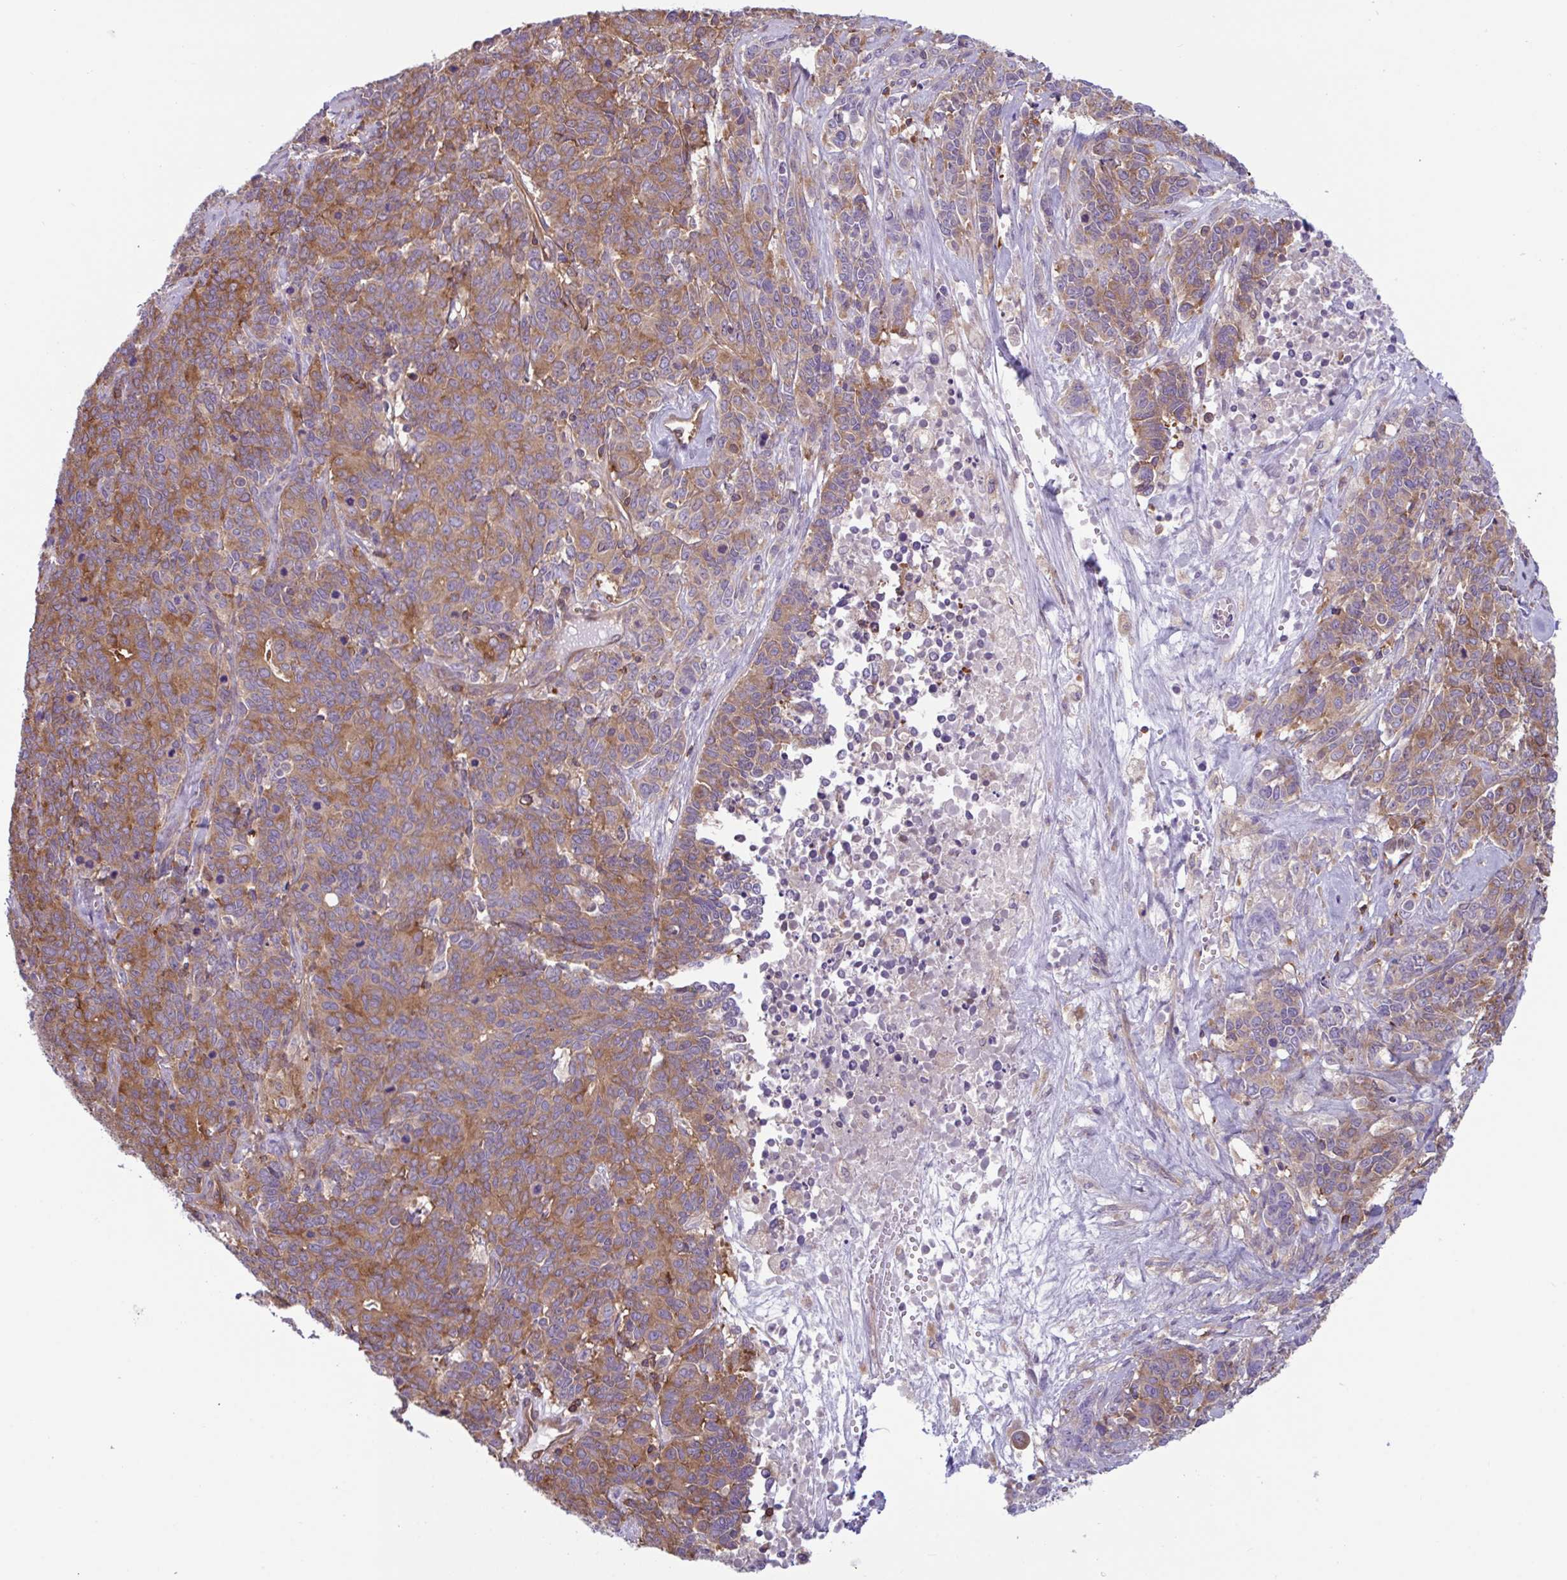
{"staining": {"intensity": "moderate", "quantity": ">75%", "location": "cytoplasmic/membranous"}, "tissue": "cervical cancer", "cell_type": "Tumor cells", "image_type": "cancer", "snomed": [{"axis": "morphology", "description": "Squamous cell carcinoma, NOS"}, {"axis": "topography", "description": "Cervix"}], "caption": "Cervical cancer stained with DAB immunohistochemistry displays medium levels of moderate cytoplasmic/membranous staining in approximately >75% of tumor cells.", "gene": "TSC22D3", "patient": {"sex": "female", "age": 60}}